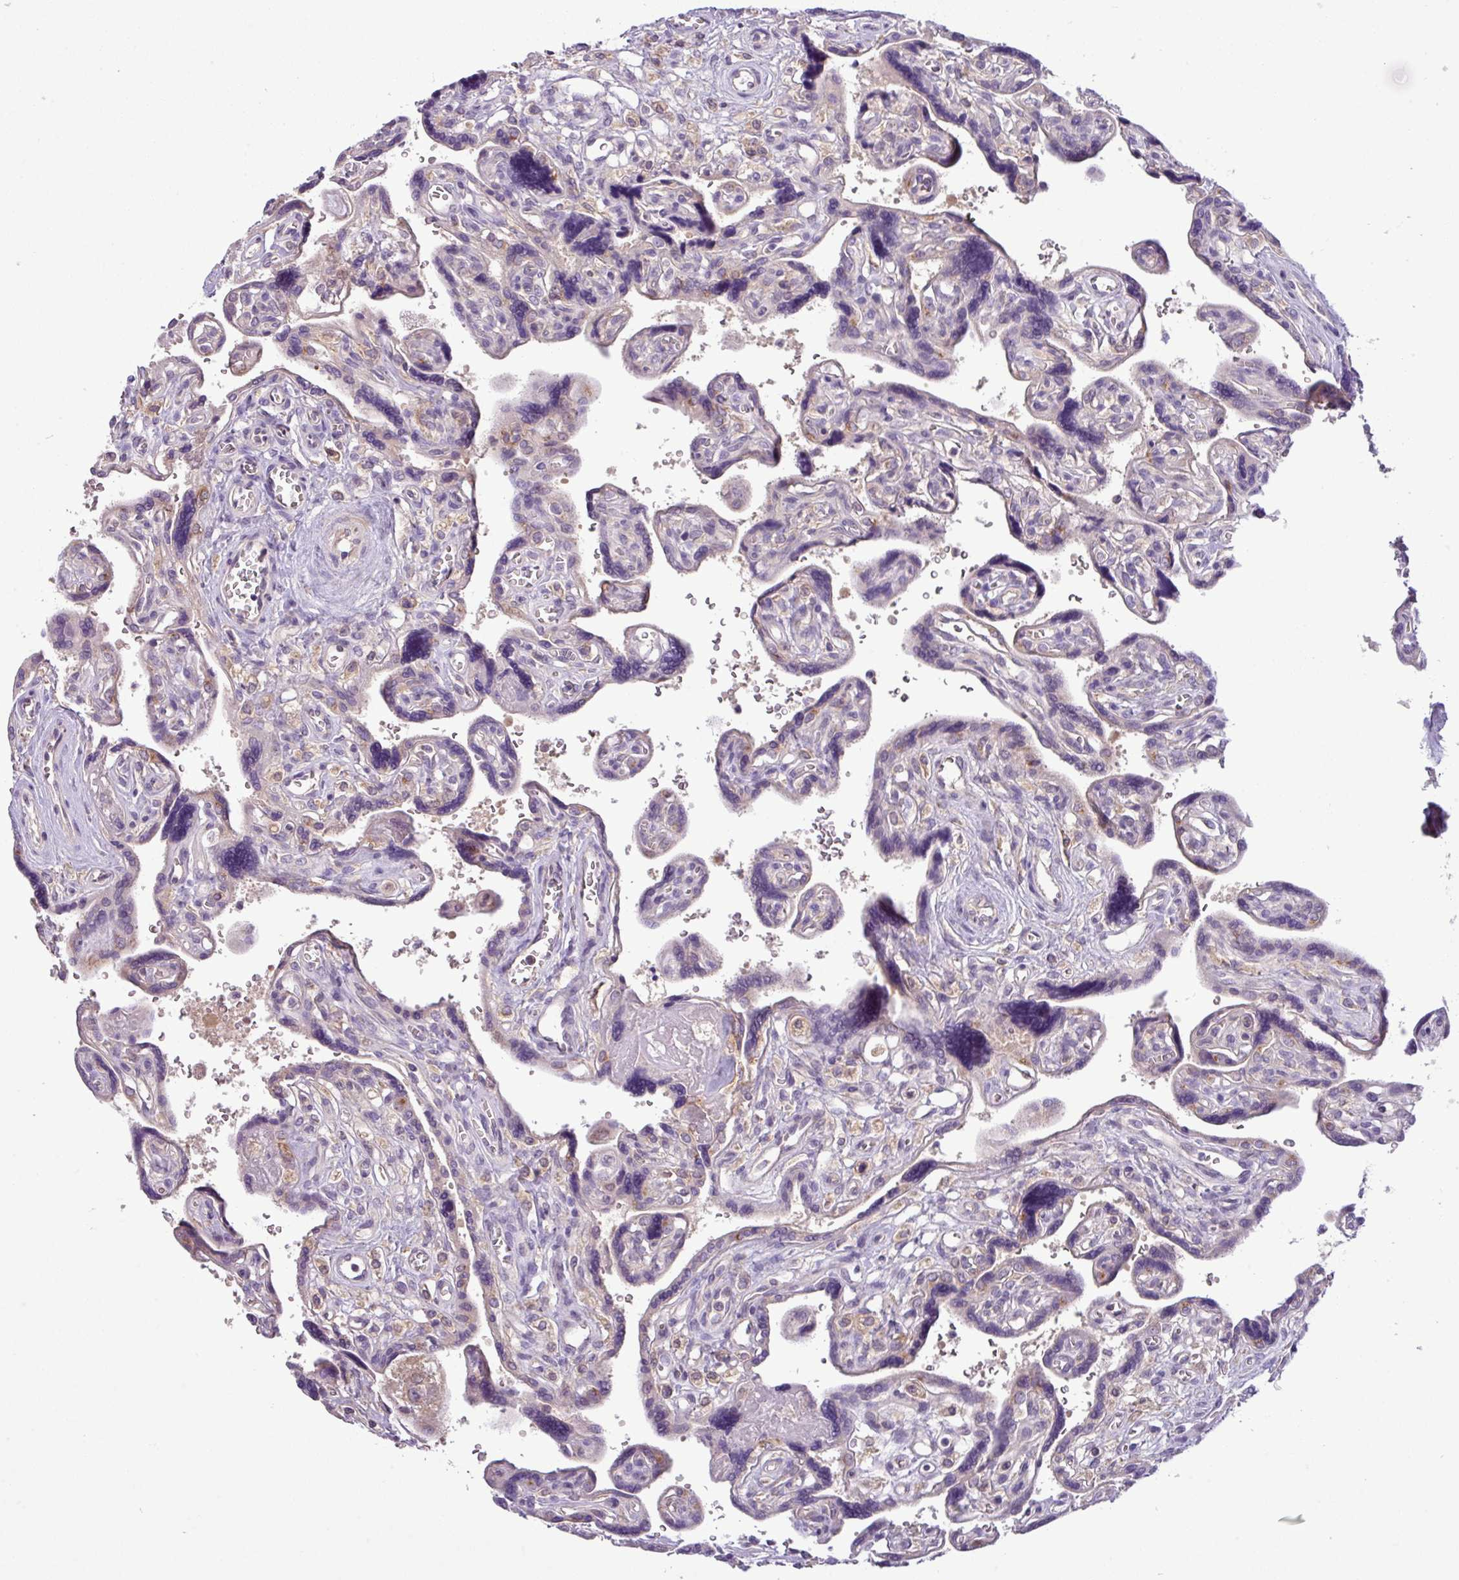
{"staining": {"intensity": "weak", "quantity": "25%-75%", "location": "cytoplasmic/membranous"}, "tissue": "placenta", "cell_type": "Decidual cells", "image_type": "normal", "snomed": [{"axis": "morphology", "description": "Normal tissue, NOS"}, {"axis": "topography", "description": "Placenta"}], "caption": "Immunohistochemistry (IHC) of unremarkable human placenta demonstrates low levels of weak cytoplasmic/membranous staining in approximately 25%-75% of decidual cells.", "gene": "TMEM62", "patient": {"sex": "female", "age": 39}}